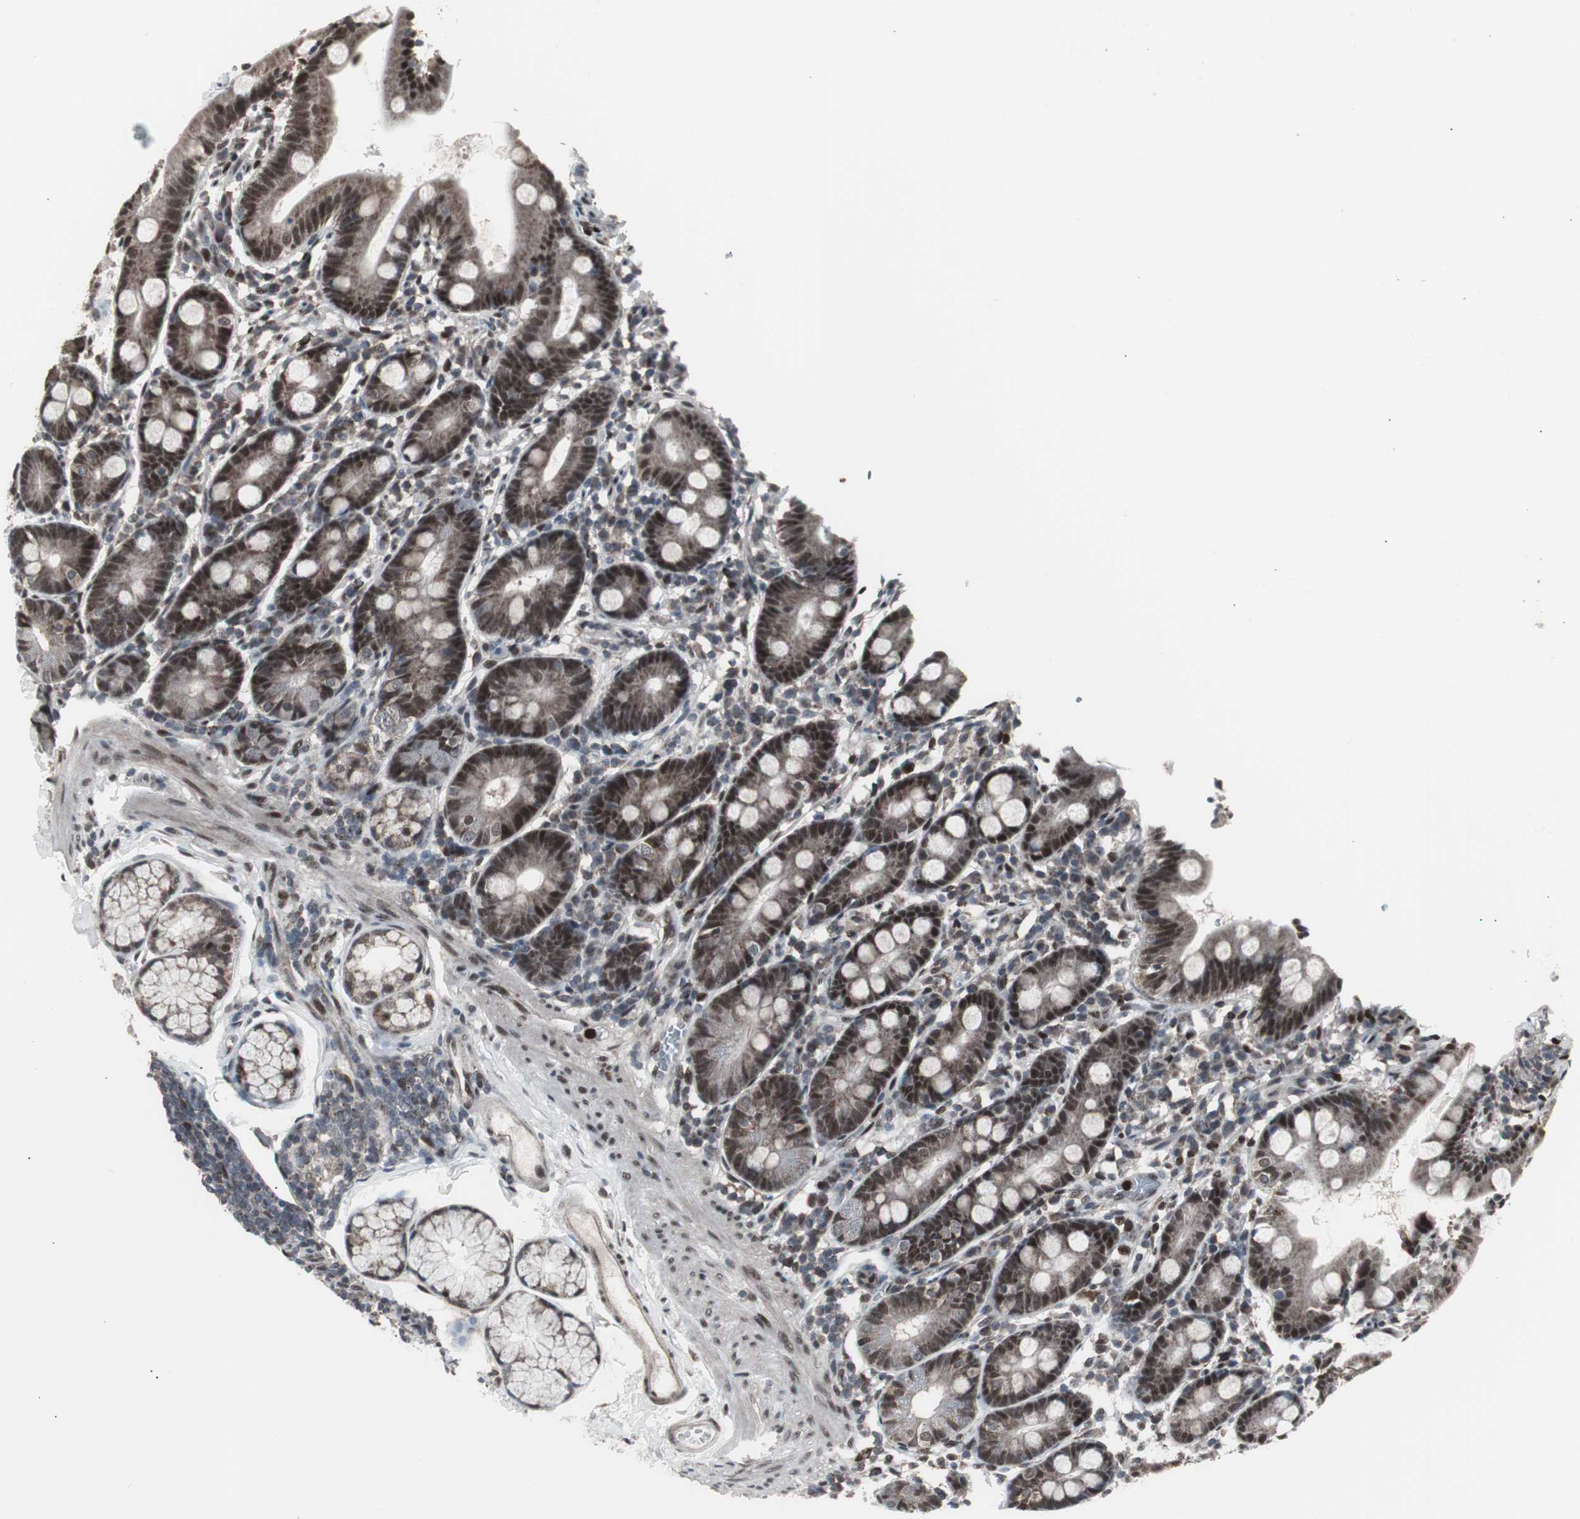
{"staining": {"intensity": "strong", "quantity": ">75%", "location": "nuclear"}, "tissue": "duodenum", "cell_type": "Glandular cells", "image_type": "normal", "snomed": [{"axis": "morphology", "description": "Normal tissue, NOS"}, {"axis": "topography", "description": "Duodenum"}], "caption": "Immunohistochemistry histopathology image of unremarkable duodenum: duodenum stained using IHC shows high levels of strong protein expression localized specifically in the nuclear of glandular cells, appearing as a nuclear brown color.", "gene": "RXRA", "patient": {"sex": "male", "age": 50}}